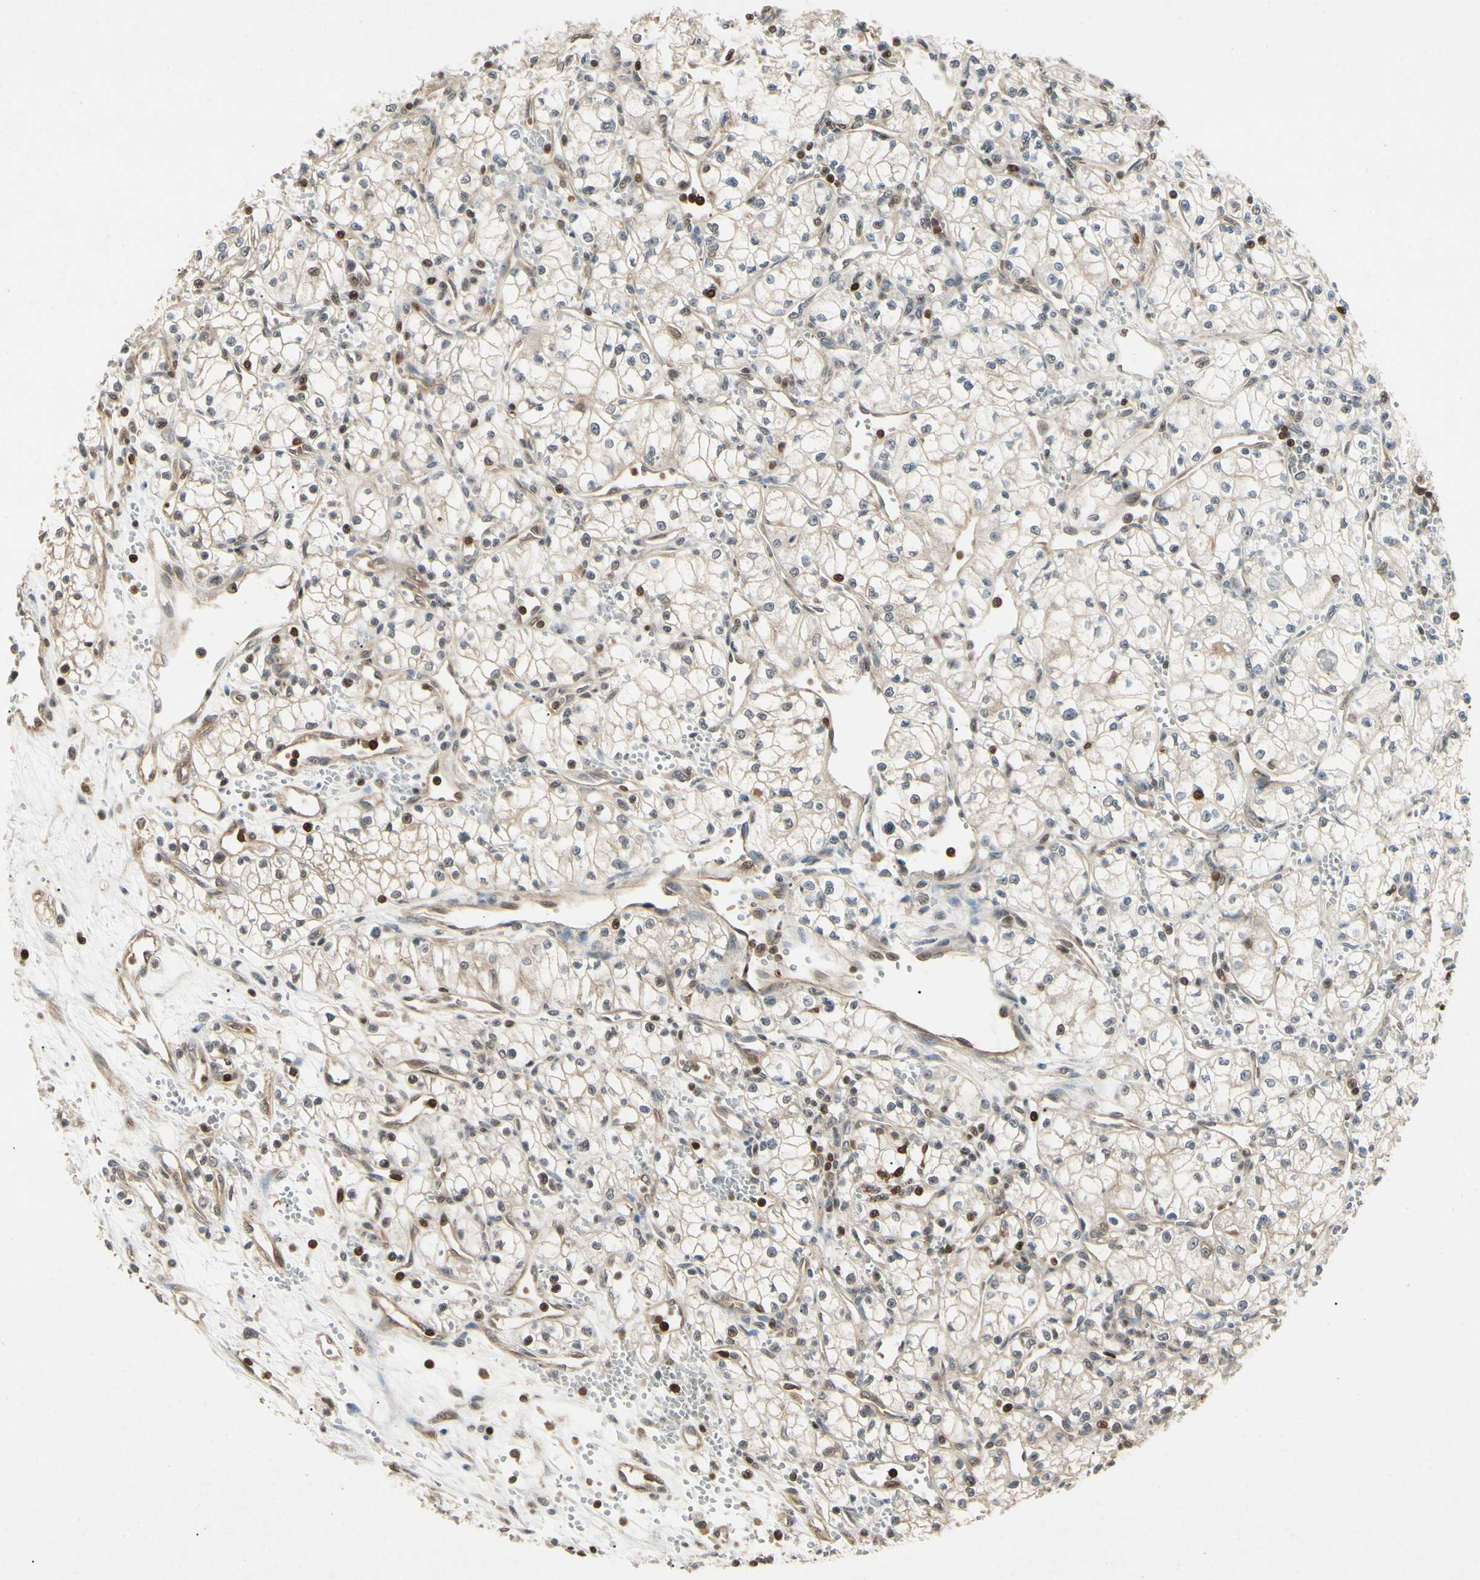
{"staining": {"intensity": "moderate", "quantity": "<25%", "location": "nuclear"}, "tissue": "renal cancer", "cell_type": "Tumor cells", "image_type": "cancer", "snomed": [{"axis": "morphology", "description": "Normal tissue, NOS"}, {"axis": "morphology", "description": "Adenocarcinoma, NOS"}, {"axis": "topography", "description": "Kidney"}], "caption": "Protein expression by immunohistochemistry (IHC) exhibits moderate nuclear positivity in about <25% of tumor cells in renal cancer. (IHC, brightfield microscopy, high magnification).", "gene": "YWHAQ", "patient": {"sex": "male", "age": 59}}